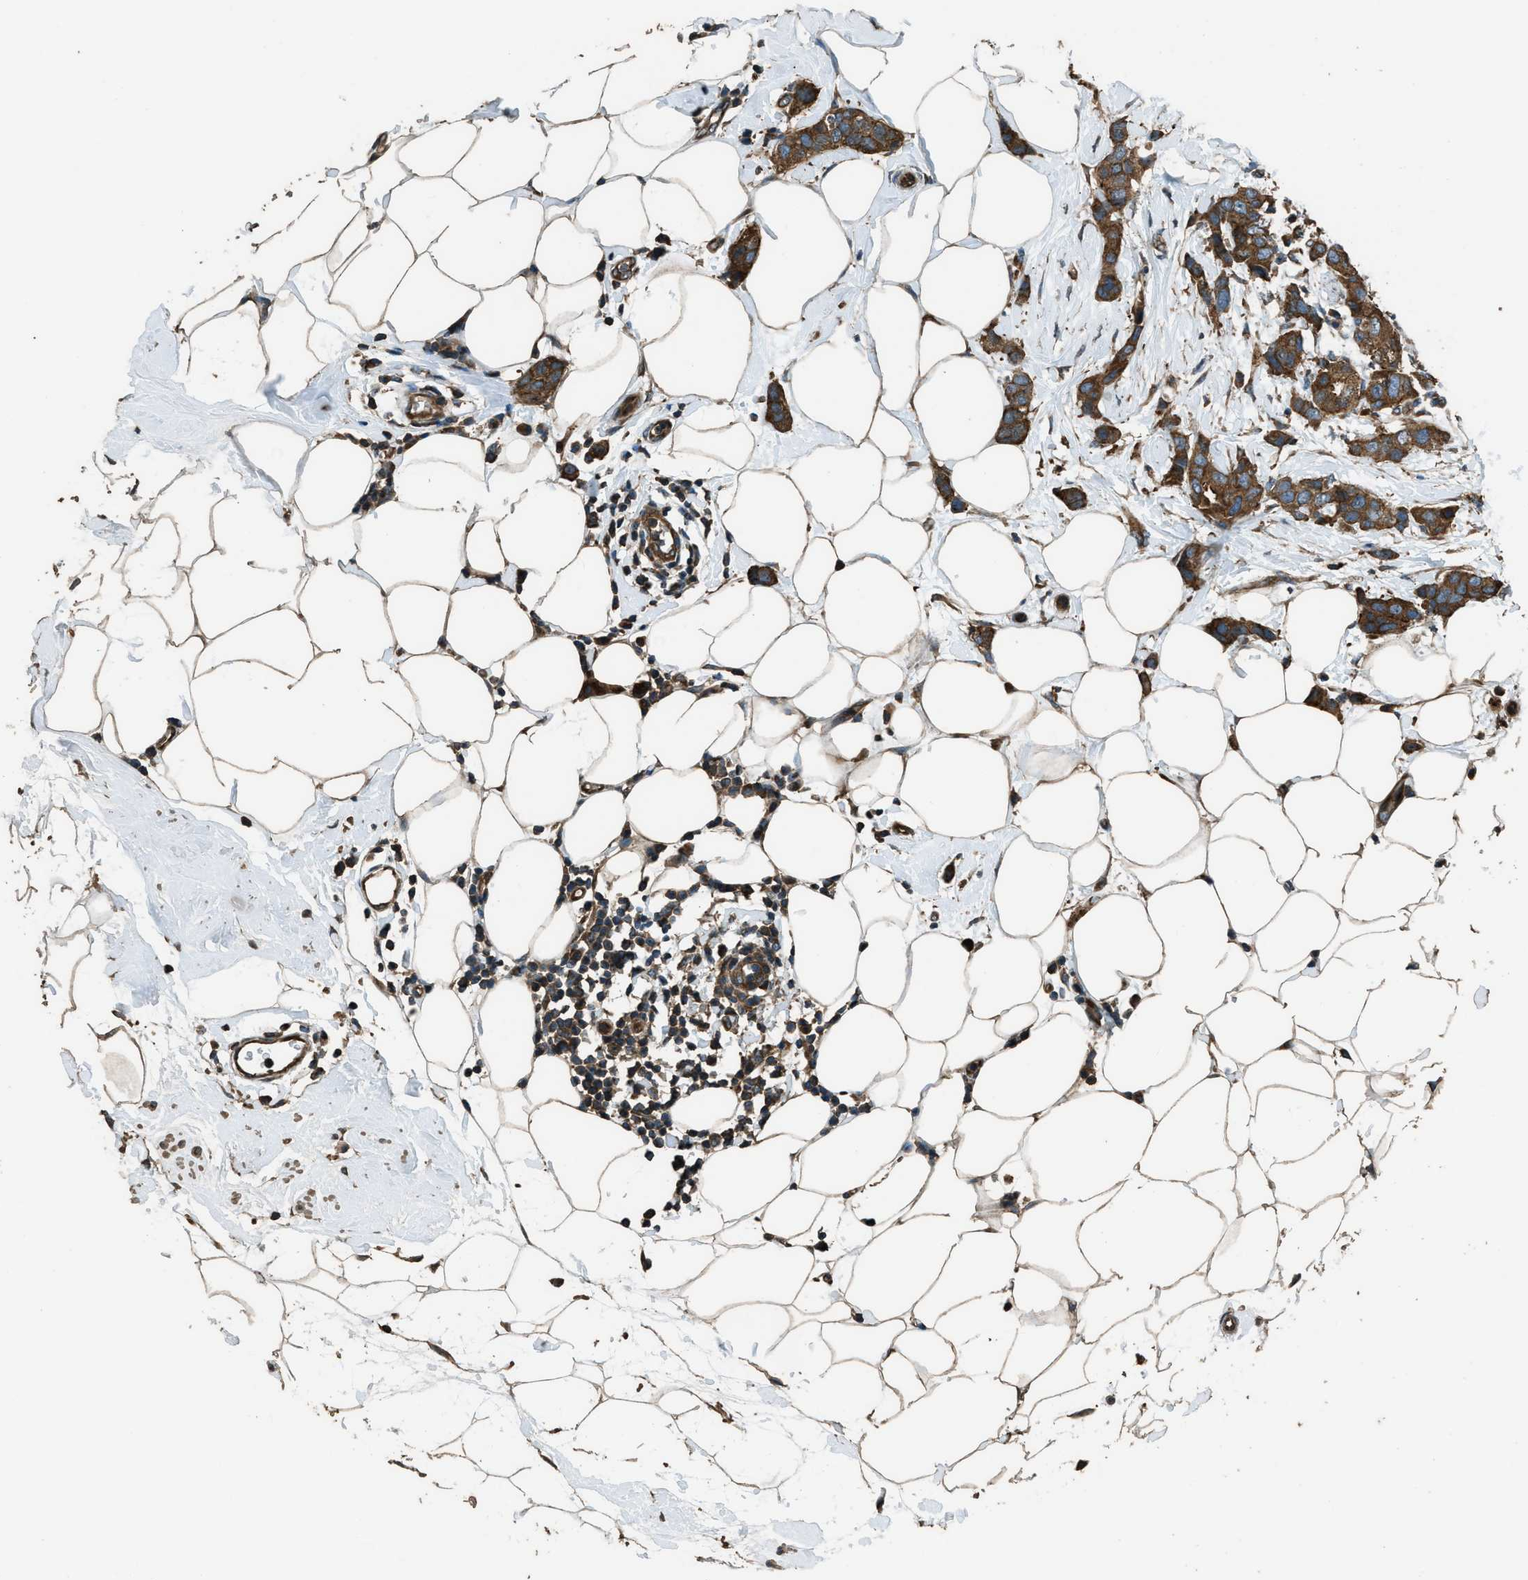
{"staining": {"intensity": "strong", "quantity": ">75%", "location": "cytoplasmic/membranous"}, "tissue": "breast cancer", "cell_type": "Tumor cells", "image_type": "cancer", "snomed": [{"axis": "morphology", "description": "Normal tissue, NOS"}, {"axis": "morphology", "description": "Duct carcinoma"}, {"axis": "topography", "description": "Breast"}], "caption": "Human breast cancer stained for a protein (brown) shows strong cytoplasmic/membranous positive positivity in about >75% of tumor cells.", "gene": "MARS1", "patient": {"sex": "female", "age": 50}}